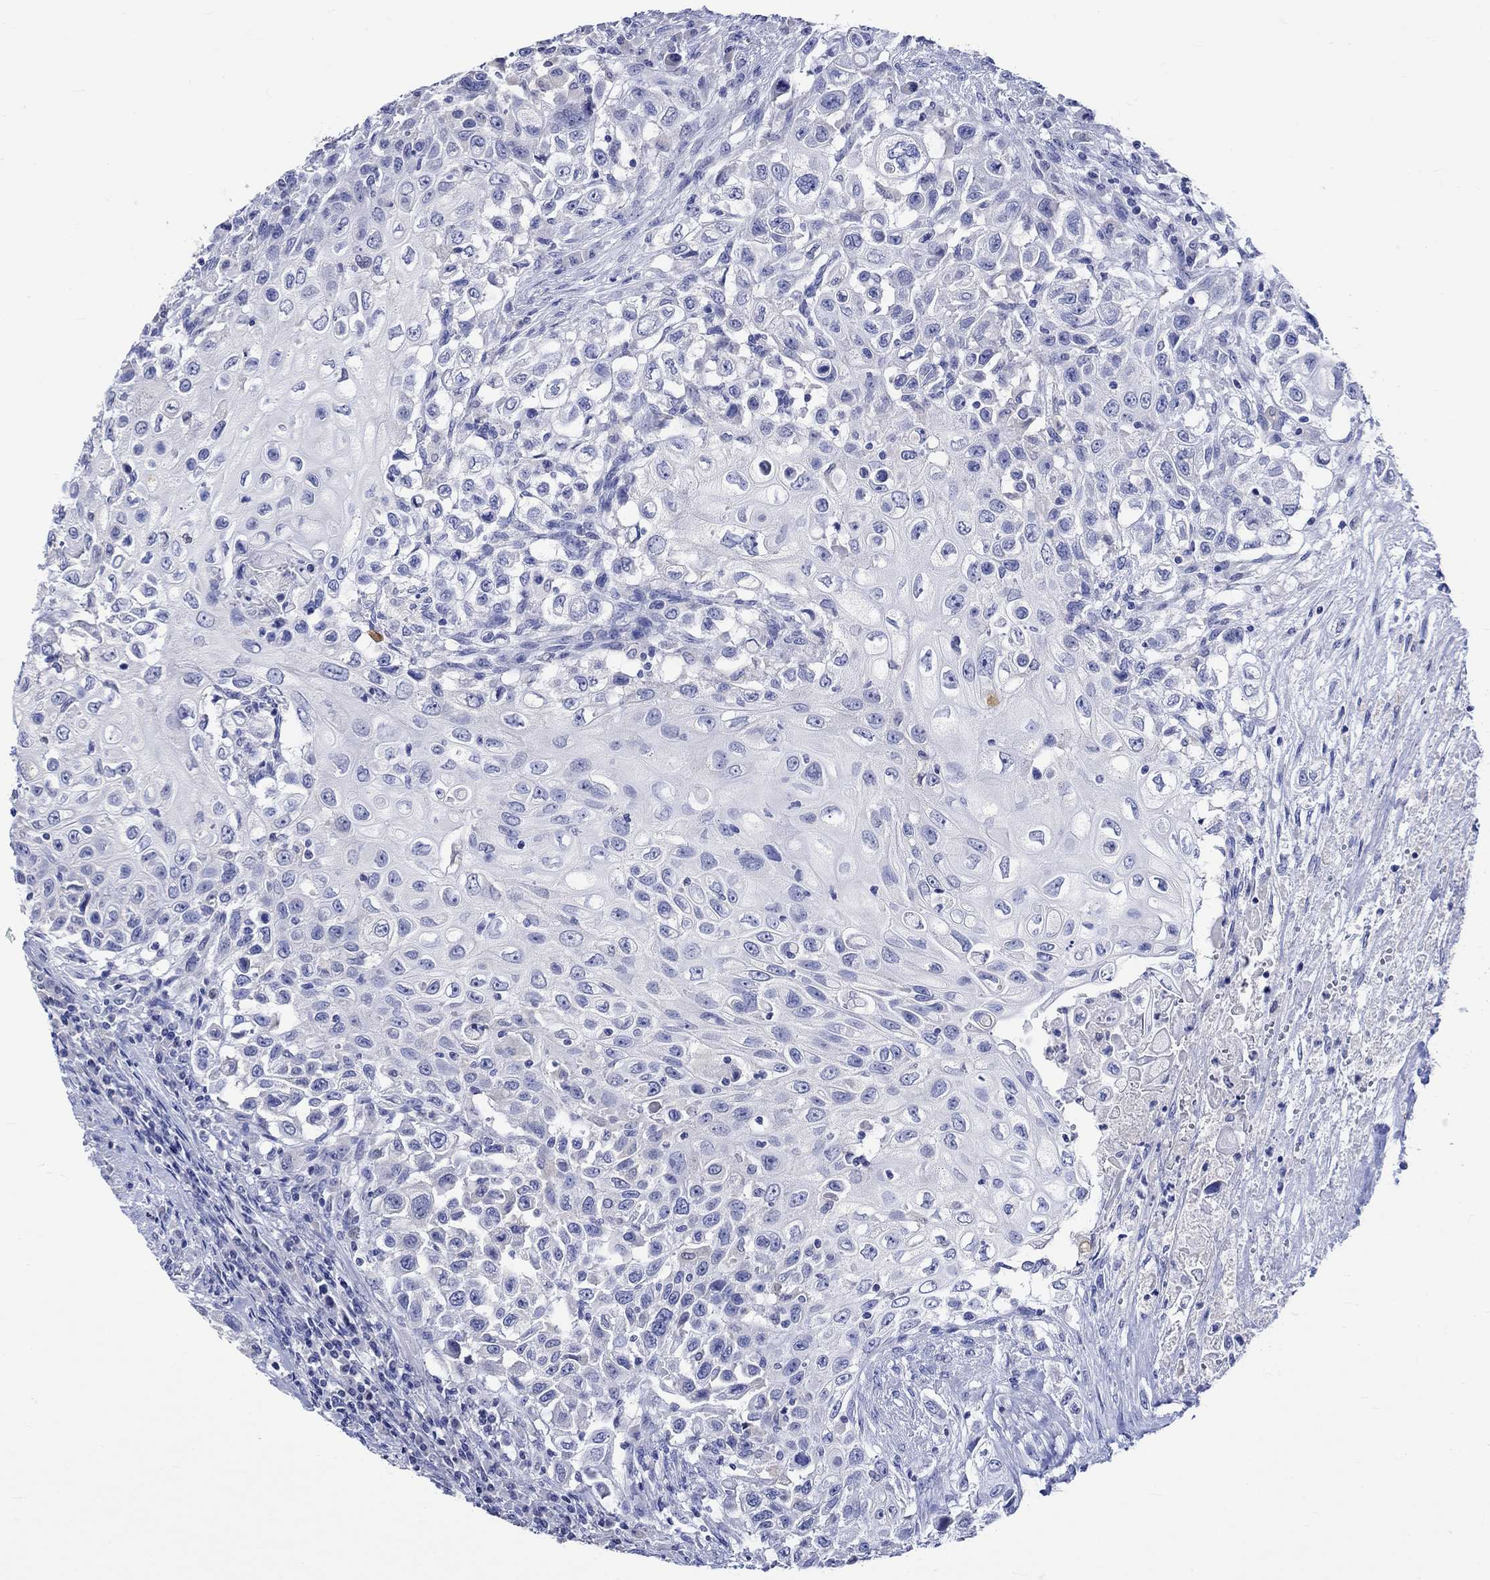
{"staining": {"intensity": "negative", "quantity": "none", "location": "none"}, "tissue": "urothelial cancer", "cell_type": "Tumor cells", "image_type": "cancer", "snomed": [{"axis": "morphology", "description": "Urothelial carcinoma, High grade"}, {"axis": "topography", "description": "Urinary bladder"}], "caption": "IHC of urothelial cancer exhibits no positivity in tumor cells.", "gene": "KLHL35", "patient": {"sex": "female", "age": 56}}